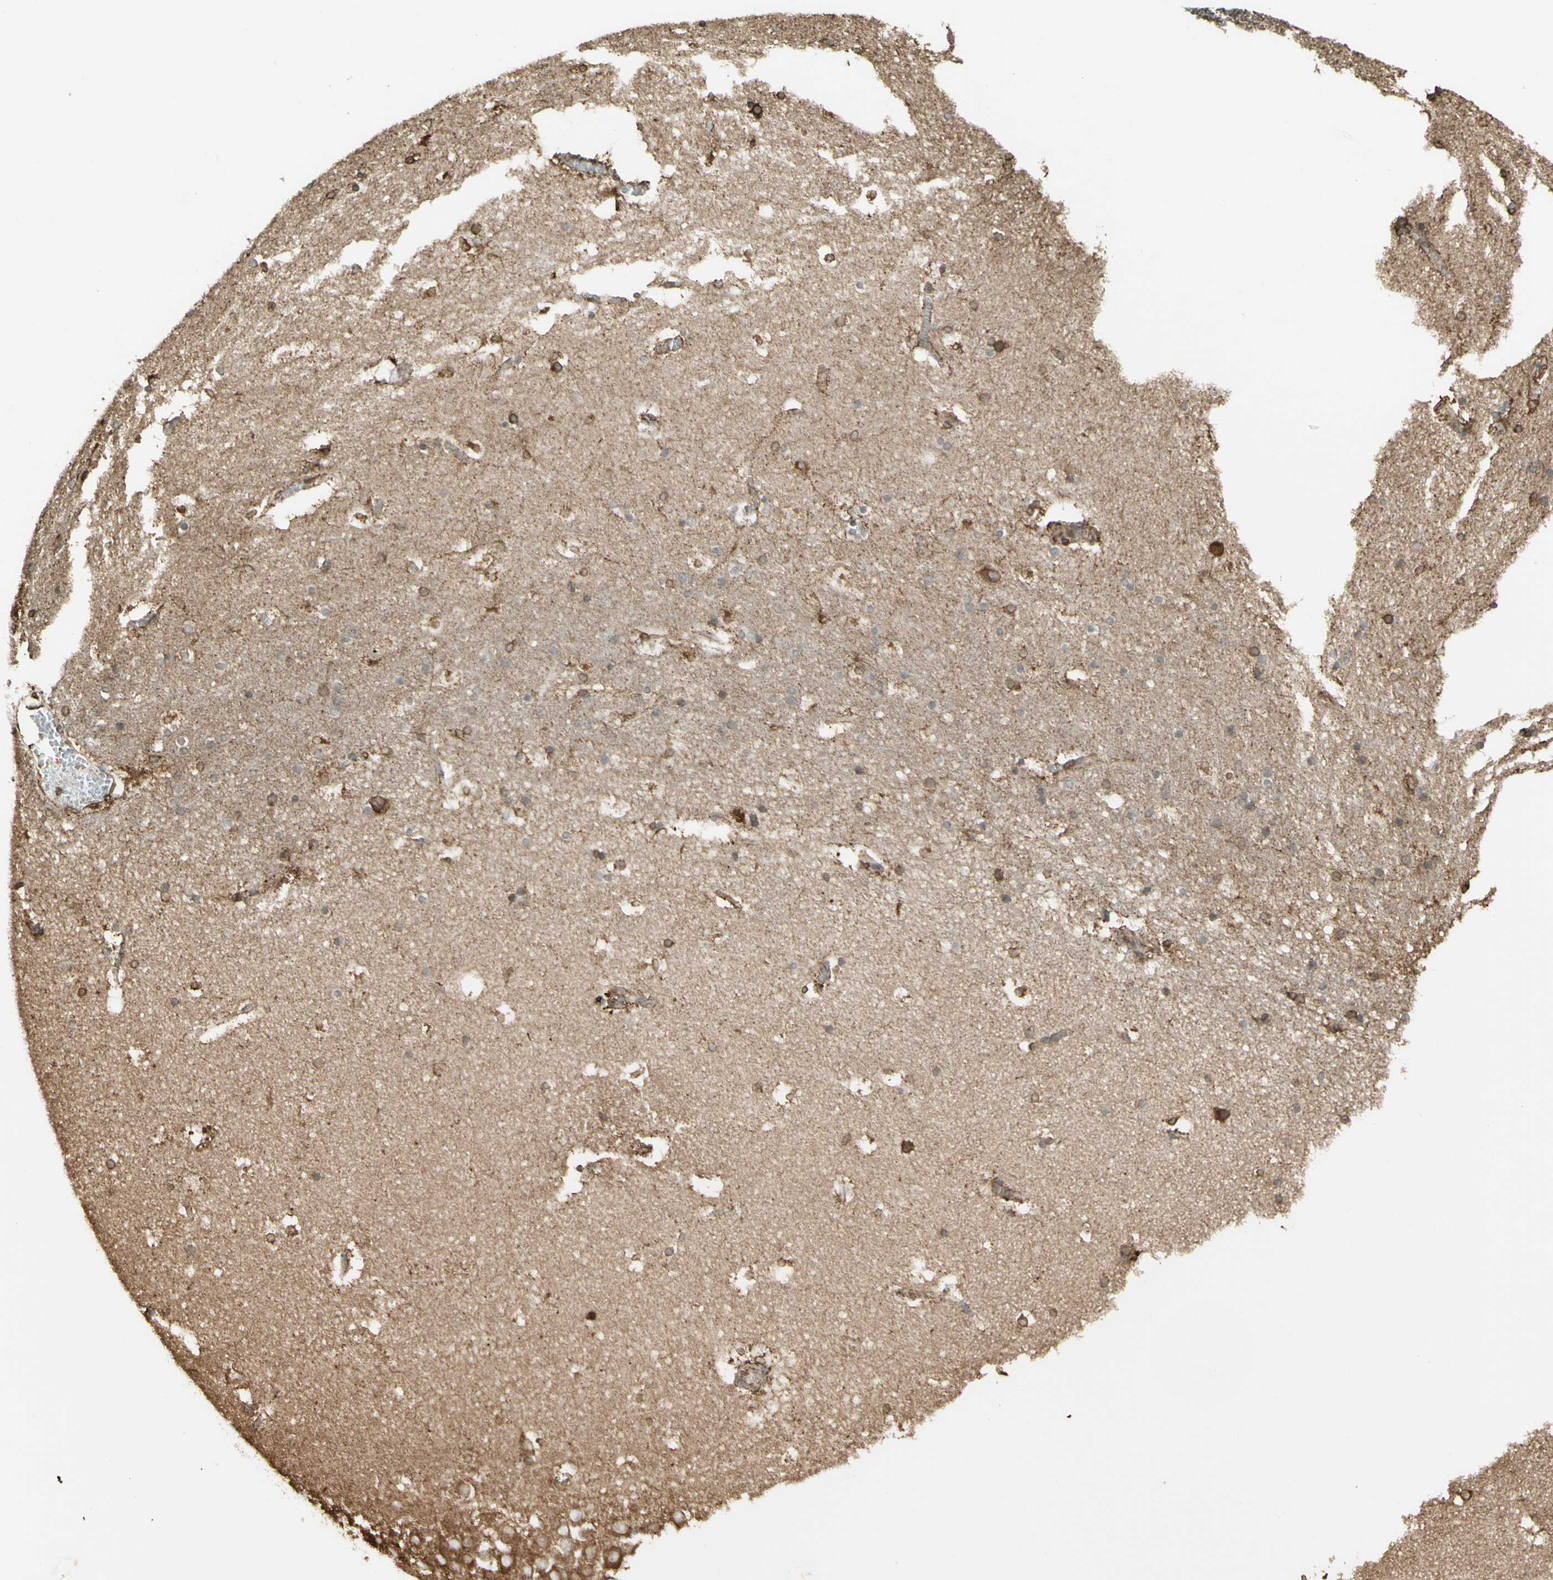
{"staining": {"intensity": "moderate", "quantity": ">75%", "location": "cytoplasmic/membranous"}, "tissue": "hippocampus", "cell_type": "Glial cells", "image_type": "normal", "snomed": [{"axis": "morphology", "description": "Normal tissue, NOS"}, {"axis": "topography", "description": "Hippocampus"}], "caption": "Immunohistochemical staining of benign human hippocampus exhibits >75% levels of moderate cytoplasmic/membranous protein positivity in about >75% of glial cells. The staining is performed using DAB brown chromogen to label protein expression. The nuclei are counter-stained blue using hematoxylin.", "gene": "CANX", "patient": {"sex": "male", "age": 45}}